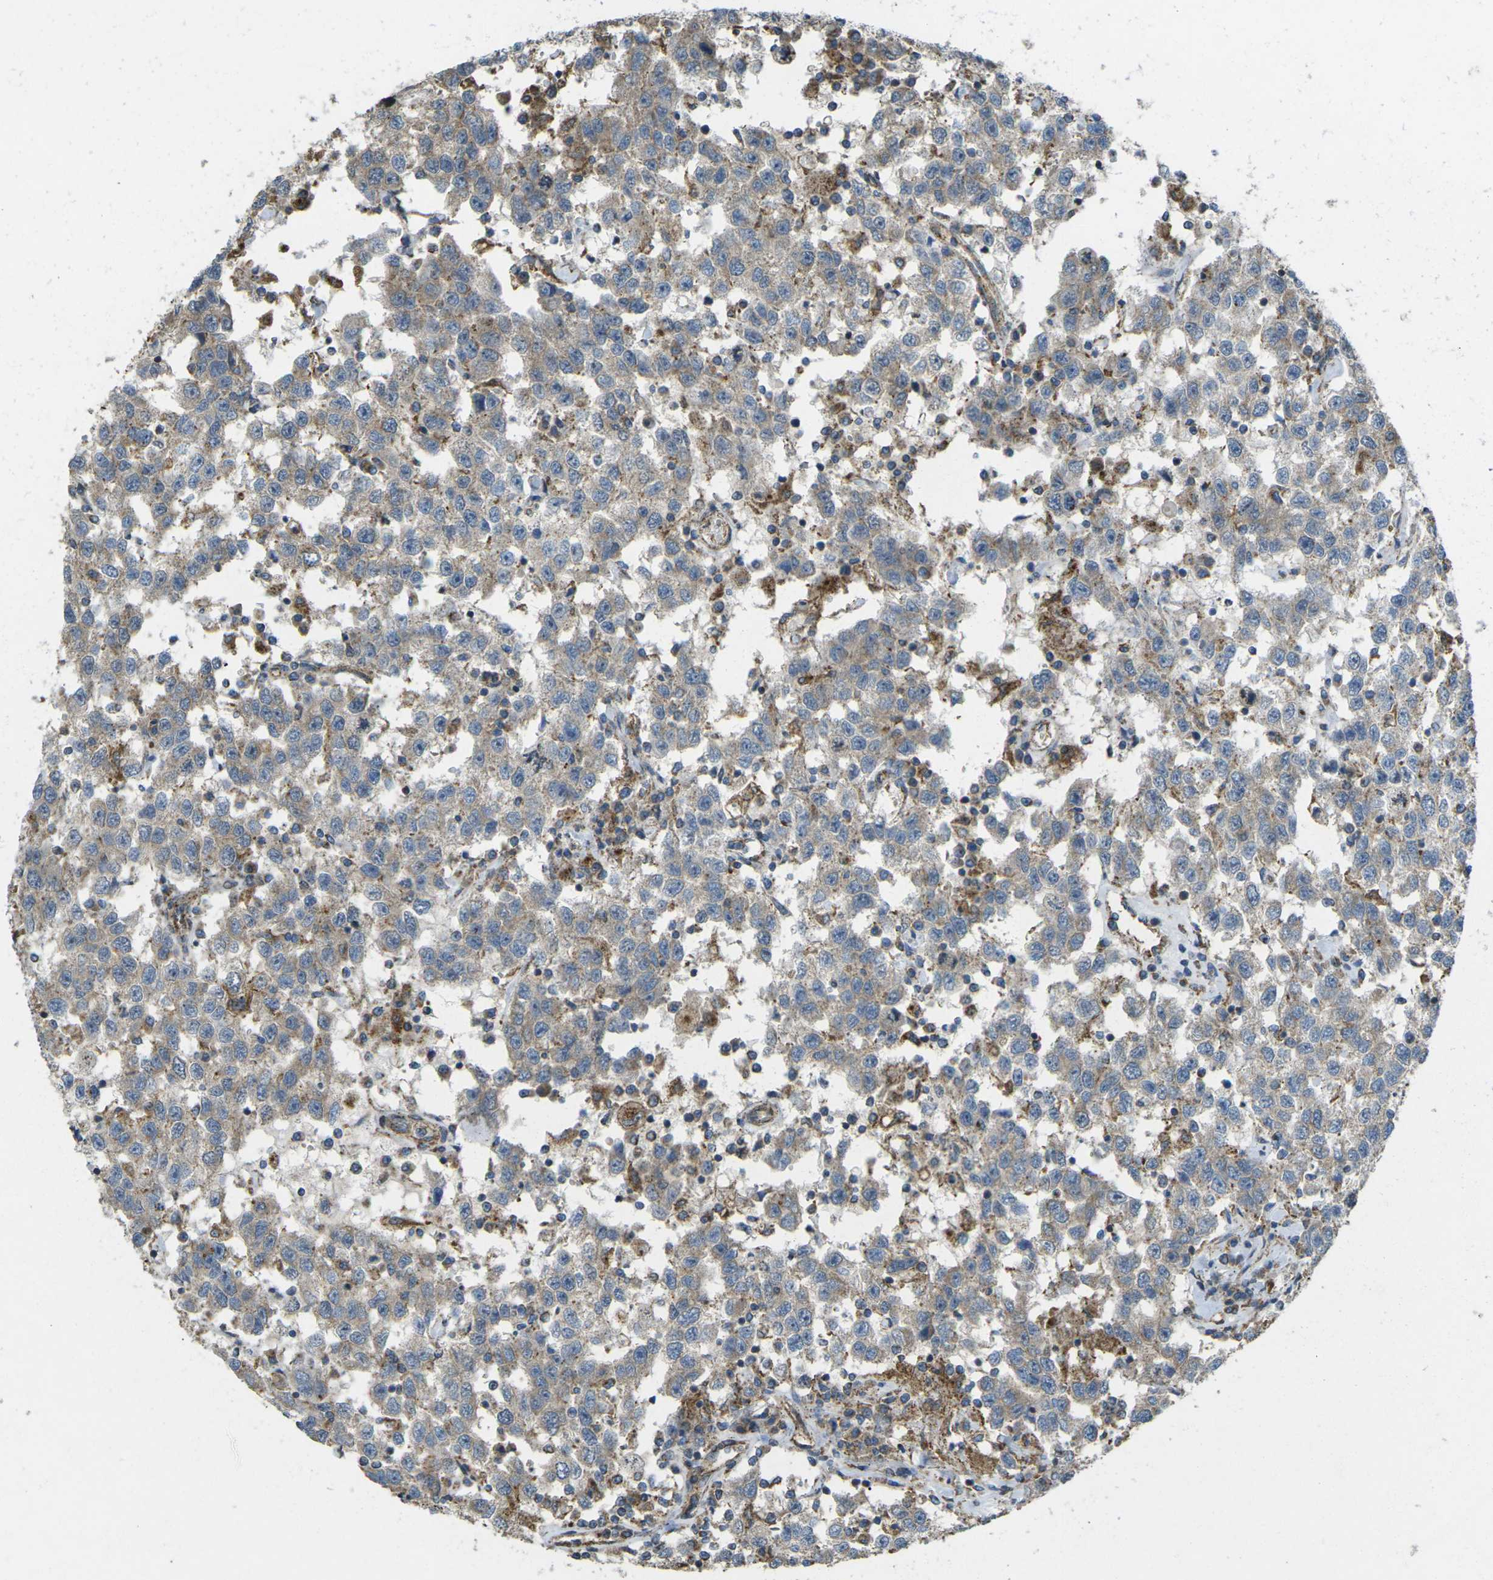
{"staining": {"intensity": "weak", "quantity": "25%-75%", "location": "cytoplasmic/membranous"}, "tissue": "testis cancer", "cell_type": "Tumor cells", "image_type": "cancer", "snomed": [{"axis": "morphology", "description": "Seminoma, NOS"}, {"axis": "topography", "description": "Testis"}], "caption": "DAB (3,3'-diaminobenzidine) immunohistochemical staining of testis cancer (seminoma) demonstrates weak cytoplasmic/membranous protein positivity in approximately 25%-75% of tumor cells.", "gene": "CHMP3", "patient": {"sex": "male", "age": 41}}